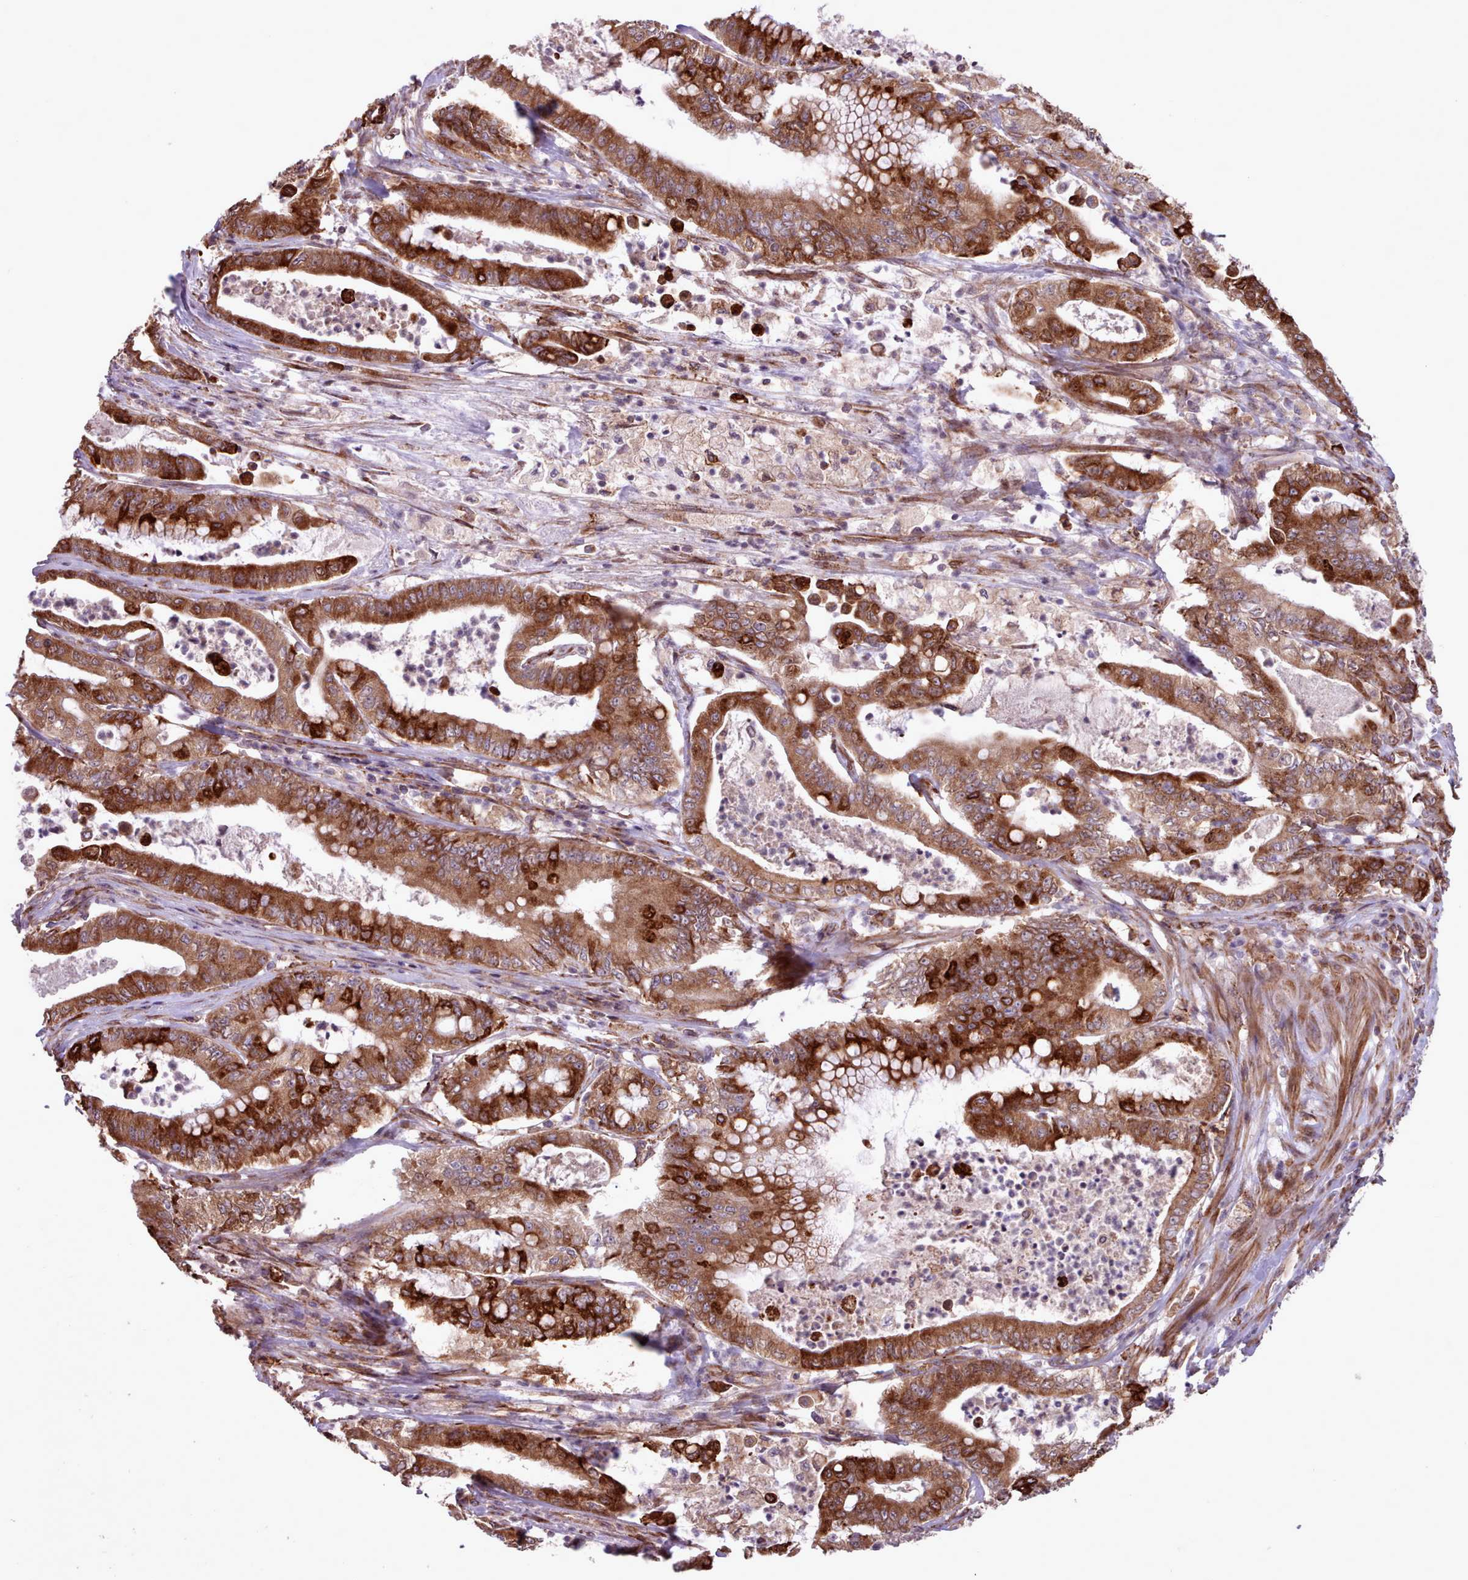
{"staining": {"intensity": "strong", "quantity": ">75%", "location": "cytoplasmic/membranous"}, "tissue": "pancreatic cancer", "cell_type": "Tumor cells", "image_type": "cancer", "snomed": [{"axis": "morphology", "description": "Adenocarcinoma, NOS"}, {"axis": "topography", "description": "Pancreas"}], "caption": "Adenocarcinoma (pancreatic) stained for a protein displays strong cytoplasmic/membranous positivity in tumor cells. (DAB IHC, brown staining for protein, blue staining for nuclei).", "gene": "TTLL3", "patient": {"sex": "male", "age": 71}}